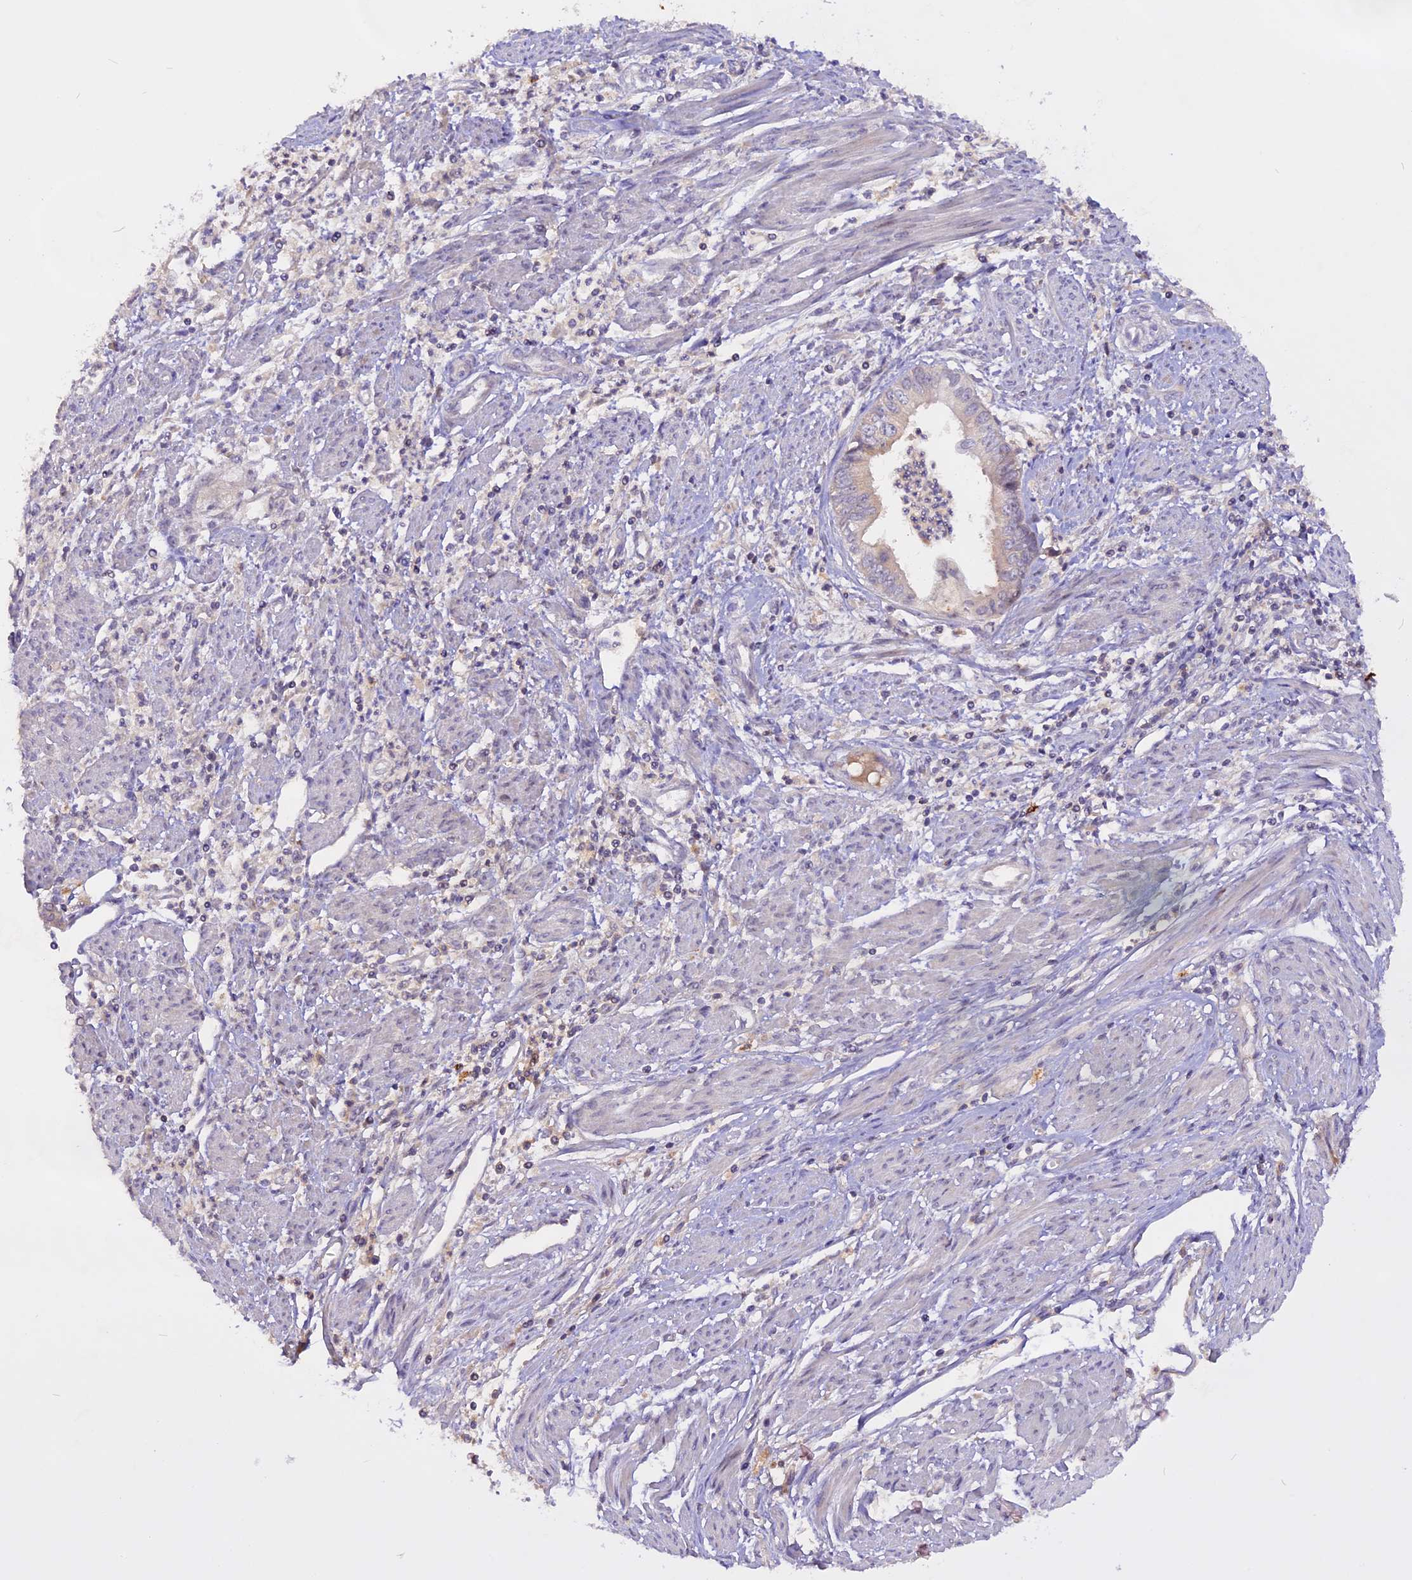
{"staining": {"intensity": "negative", "quantity": "none", "location": "none"}, "tissue": "endometrial cancer", "cell_type": "Tumor cells", "image_type": "cancer", "snomed": [{"axis": "morphology", "description": "Adenocarcinoma, NOS"}, {"axis": "topography", "description": "Endometrium"}], "caption": "Tumor cells are negative for brown protein staining in adenocarcinoma (endometrial).", "gene": "MARK4", "patient": {"sex": "female", "age": 73}}